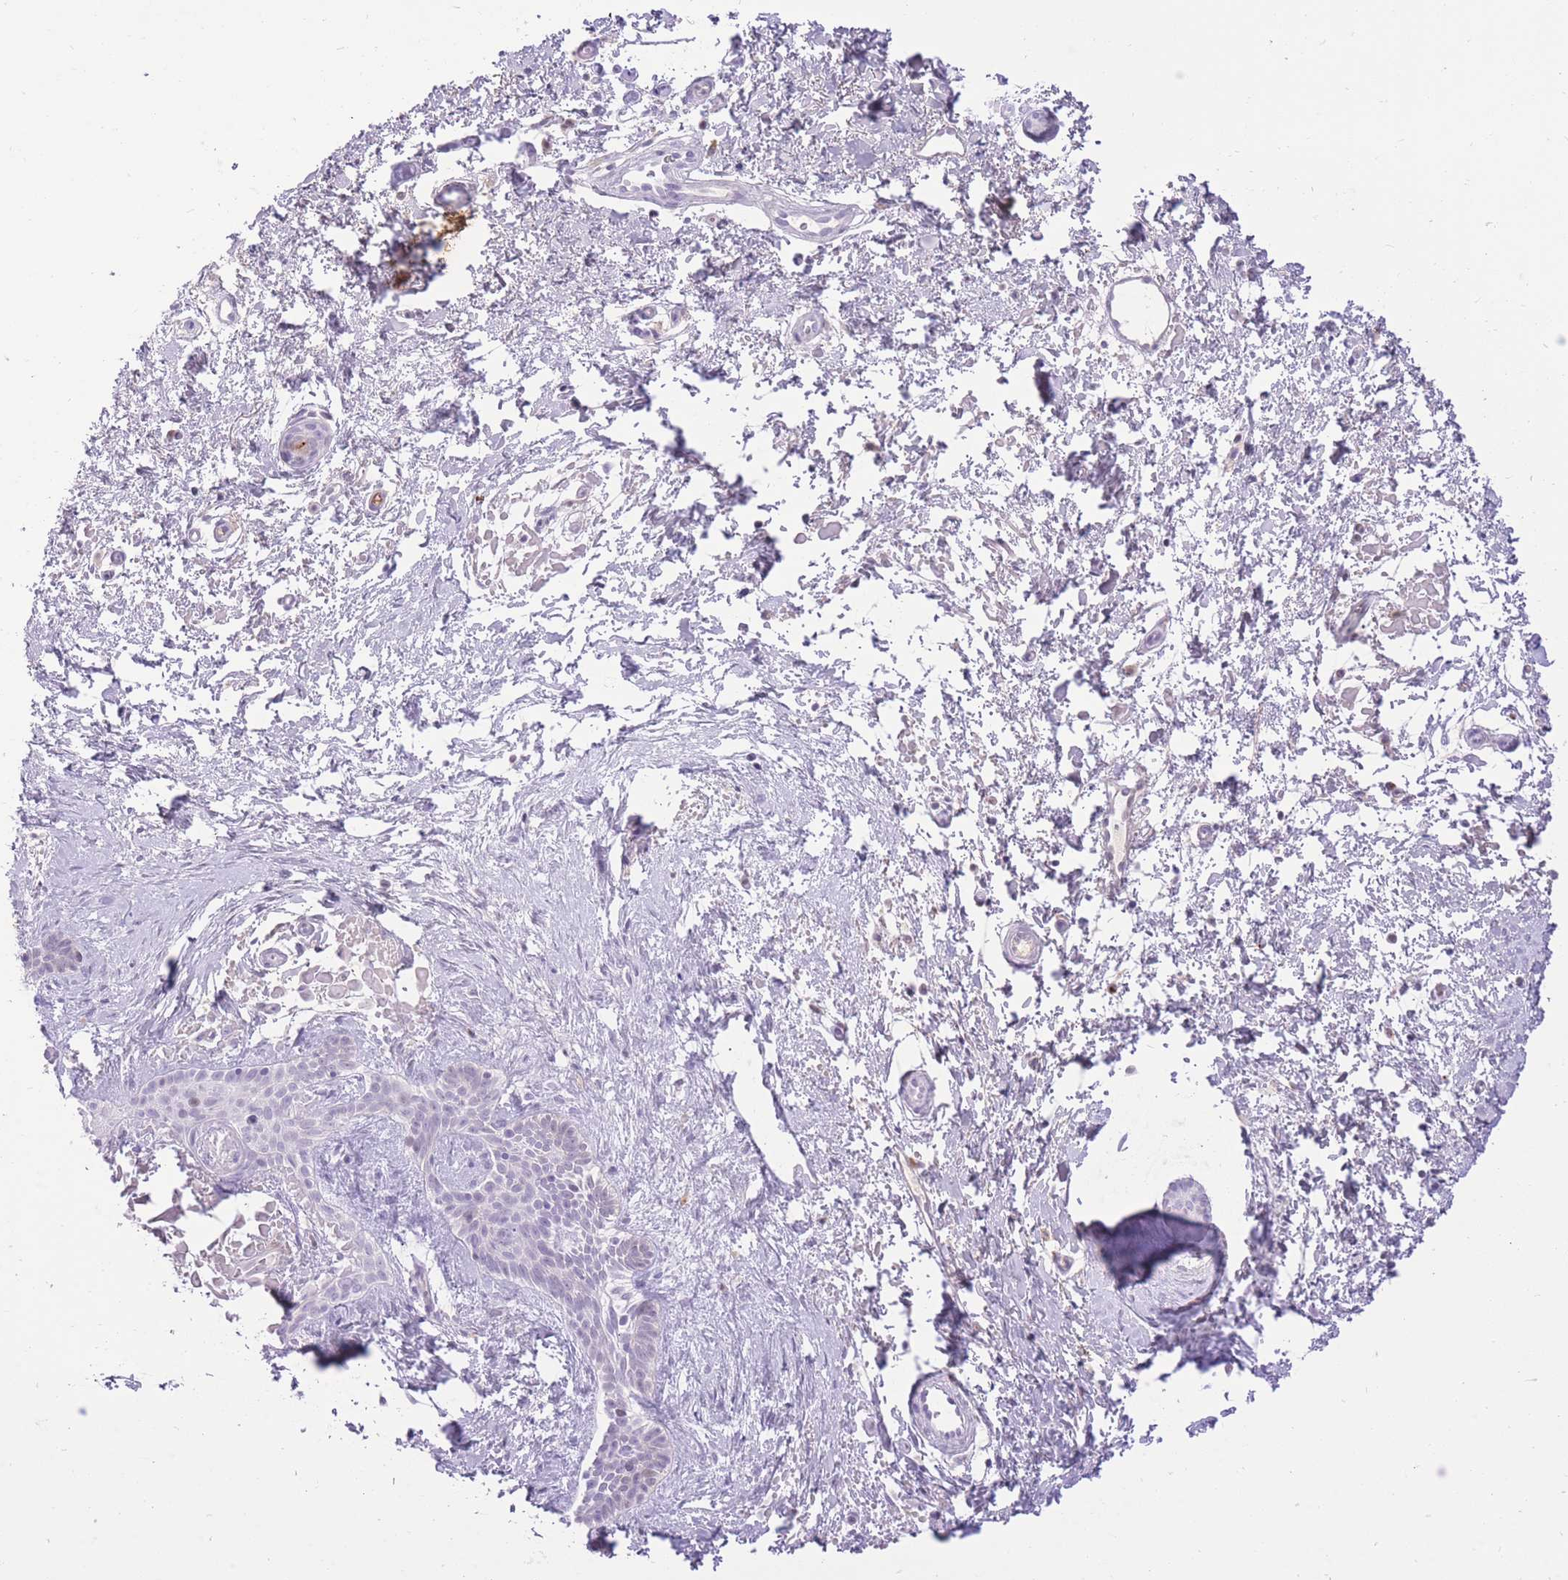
{"staining": {"intensity": "negative", "quantity": "none", "location": "none"}, "tissue": "skin cancer", "cell_type": "Tumor cells", "image_type": "cancer", "snomed": [{"axis": "morphology", "description": "Basal cell carcinoma"}, {"axis": "topography", "description": "Skin"}], "caption": "Protein analysis of basal cell carcinoma (skin) shows no significant expression in tumor cells.", "gene": "MEIS3", "patient": {"sex": "male", "age": 78}}